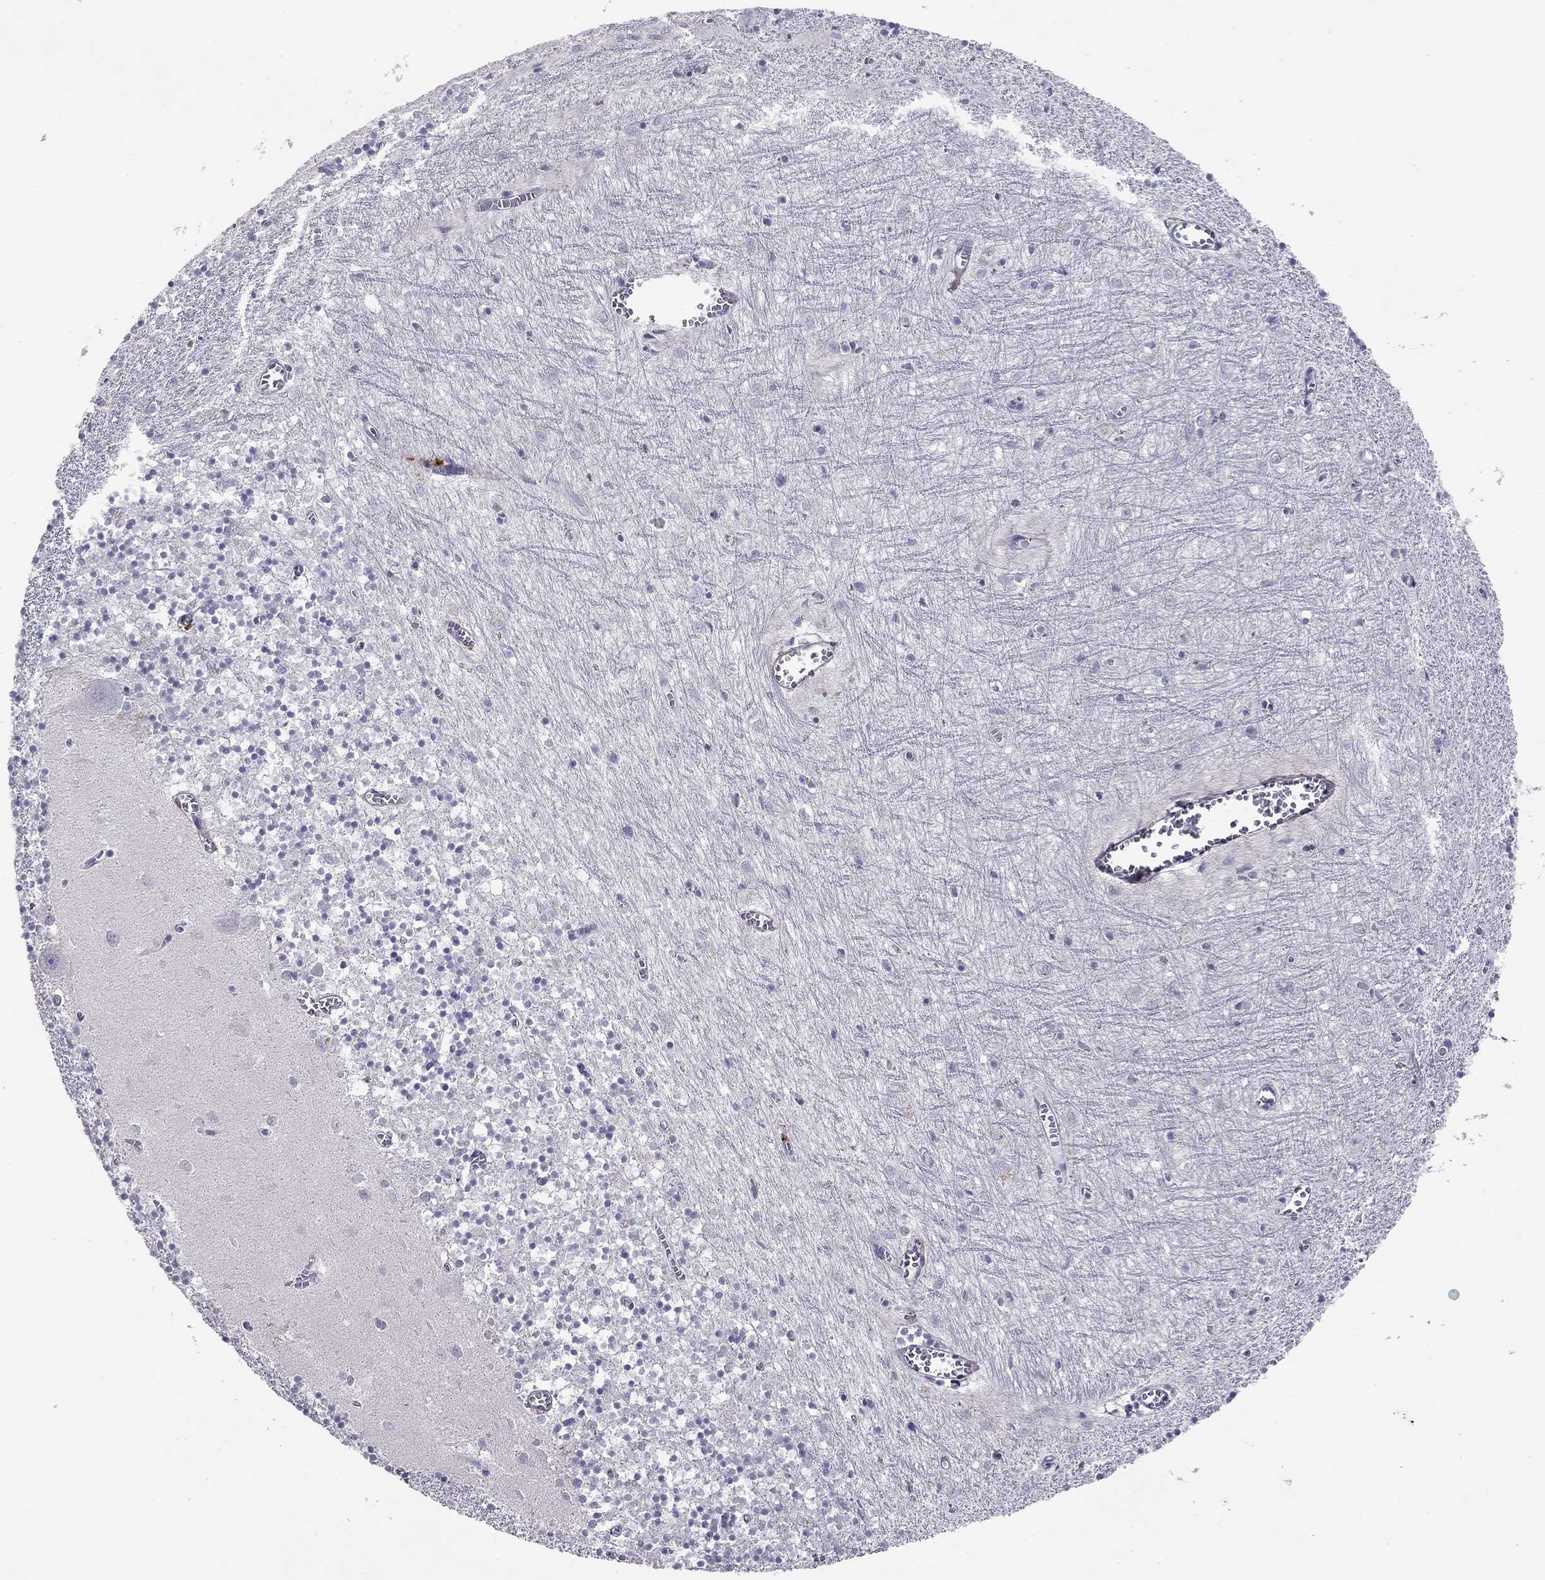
{"staining": {"intensity": "negative", "quantity": "none", "location": "none"}, "tissue": "cerebellum", "cell_type": "Cells in granular layer", "image_type": "normal", "snomed": [{"axis": "morphology", "description": "Normal tissue, NOS"}, {"axis": "topography", "description": "Cerebellum"}], "caption": "Immunohistochemical staining of unremarkable cerebellum displays no significant positivity in cells in granular layer.", "gene": "C8orf88", "patient": {"sex": "female", "age": 64}}